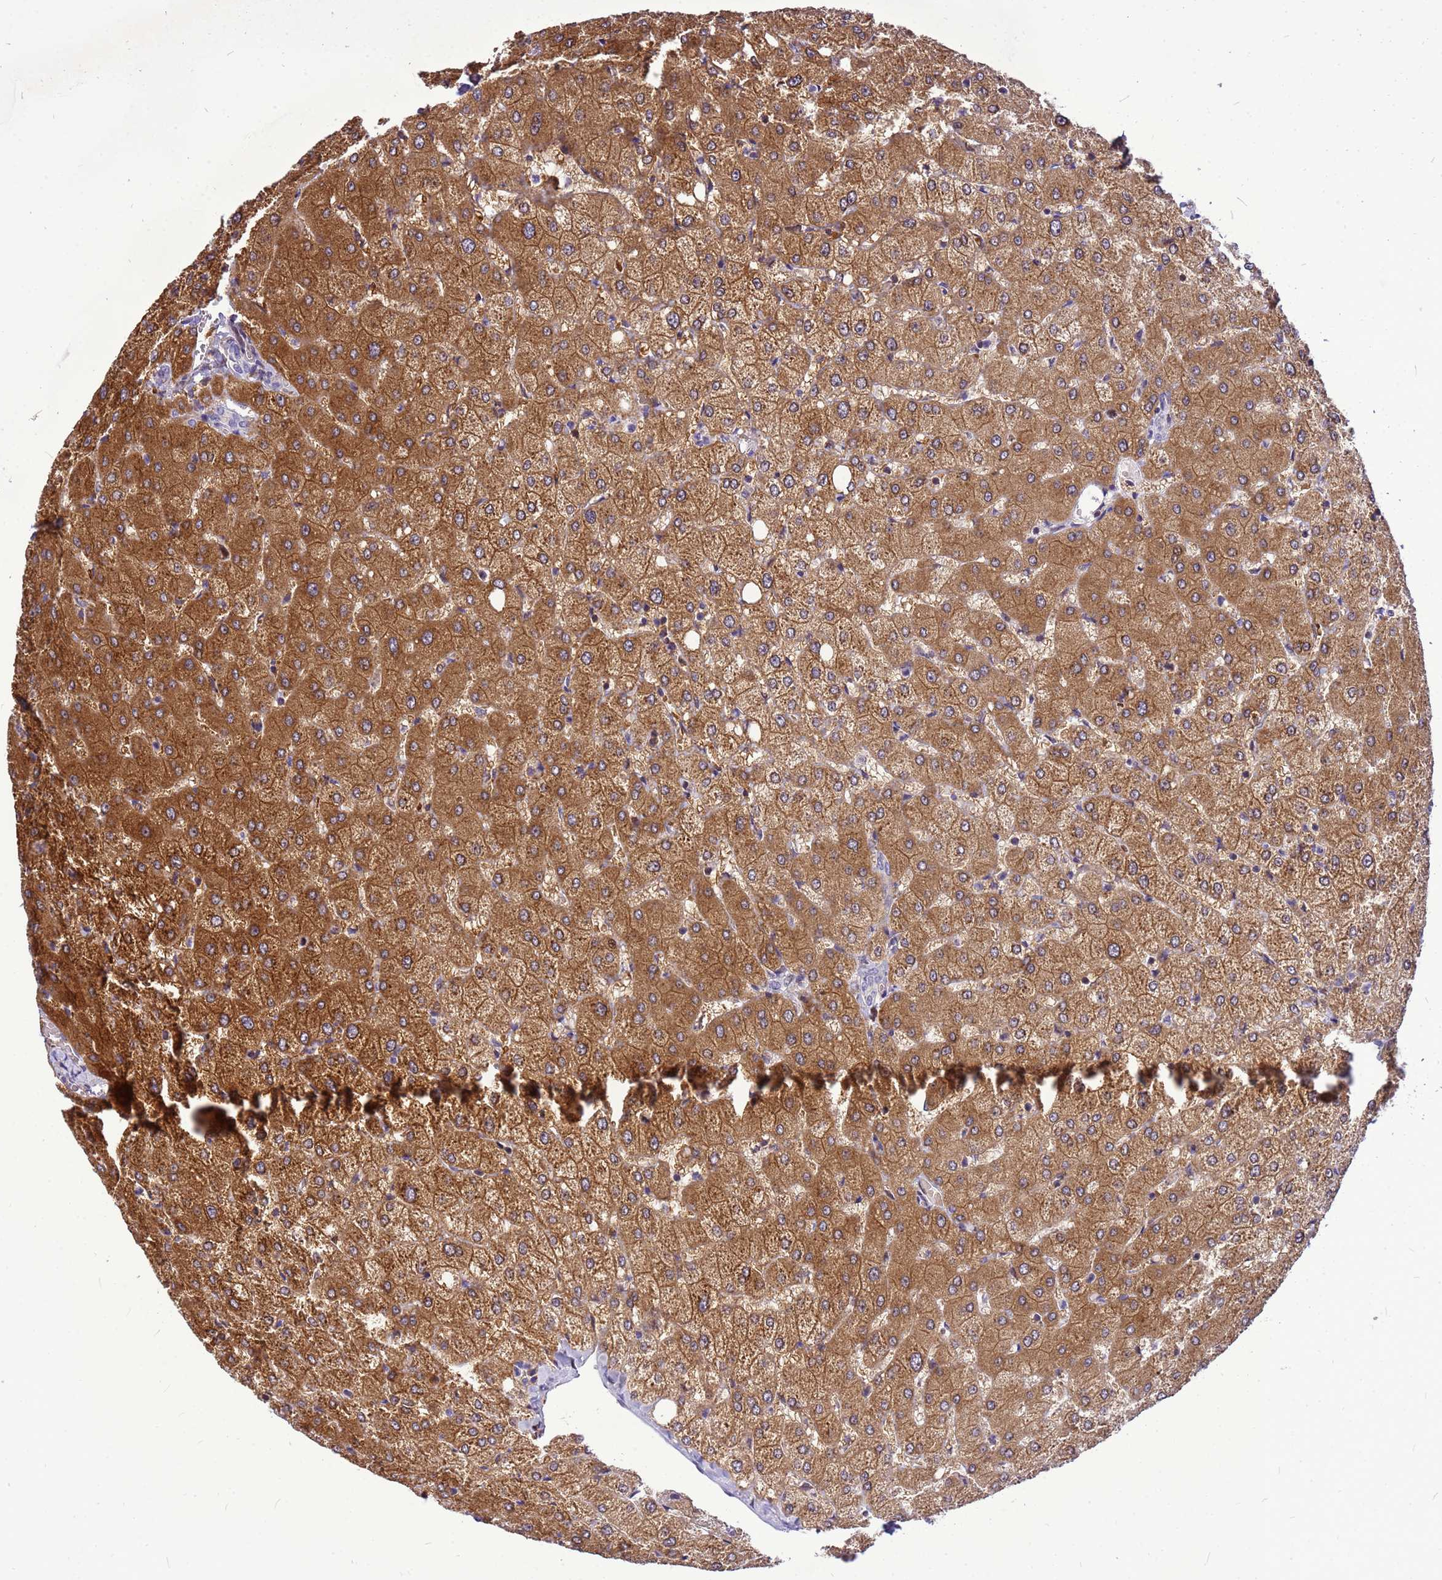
{"staining": {"intensity": "negative", "quantity": "none", "location": "none"}, "tissue": "liver", "cell_type": "Cholangiocytes", "image_type": "normal", "snomed": [{"axis": "morphology", "description": "Normal tissue, NOS"}, {"axis": "topography", "description": "Liver"}], "caption": "A histopathology image of liver stained for a protein reveals no brown staining in cholangiocytes. Nuclei are stained in blue.", "gene": "ADAMTS7", "patient": {"sex": "female", "age": 54}}